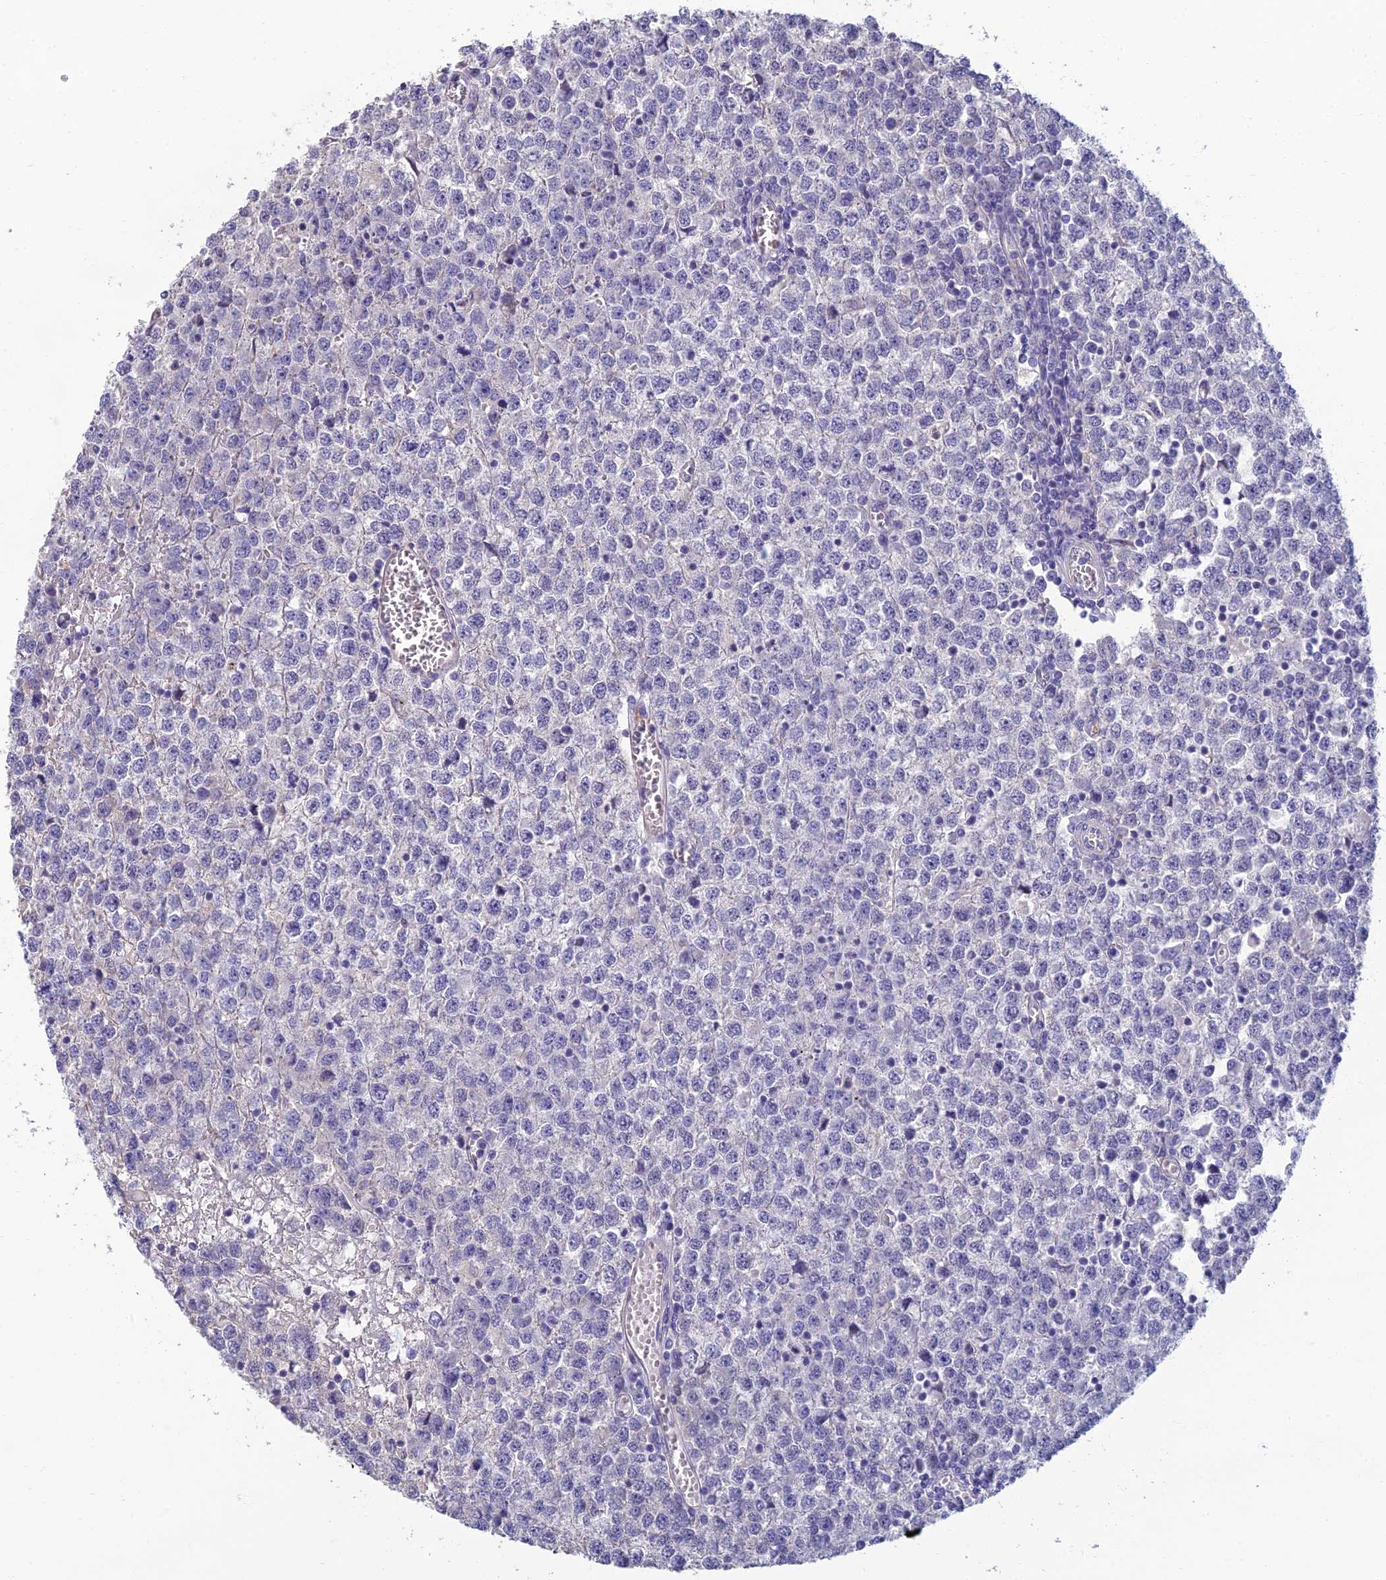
{"staining": {"intensity": "negative", "quantity": "none", "location": "none"}, "tissue": "testis cancer", "cell_type": "Tumor cells", "image_type": "cancer", "snomed": [{"axis": "morphology", "description": "Seminoma, NOS"}, {"axis": "topography", "description": "Testis"}], "caption": "This is a micrograph of IHC staining of testis cancer, which shows no expression in tumor cells. (Stains: DAB (3,3'-diaminobenzidine) immunohistochemistry (IHC) with hematoxylin counter stain, Microscopy: brightfield microscopy at high magnification).", "gene": "NEURL1", "patient": {"sex": "male", "age": 65}}